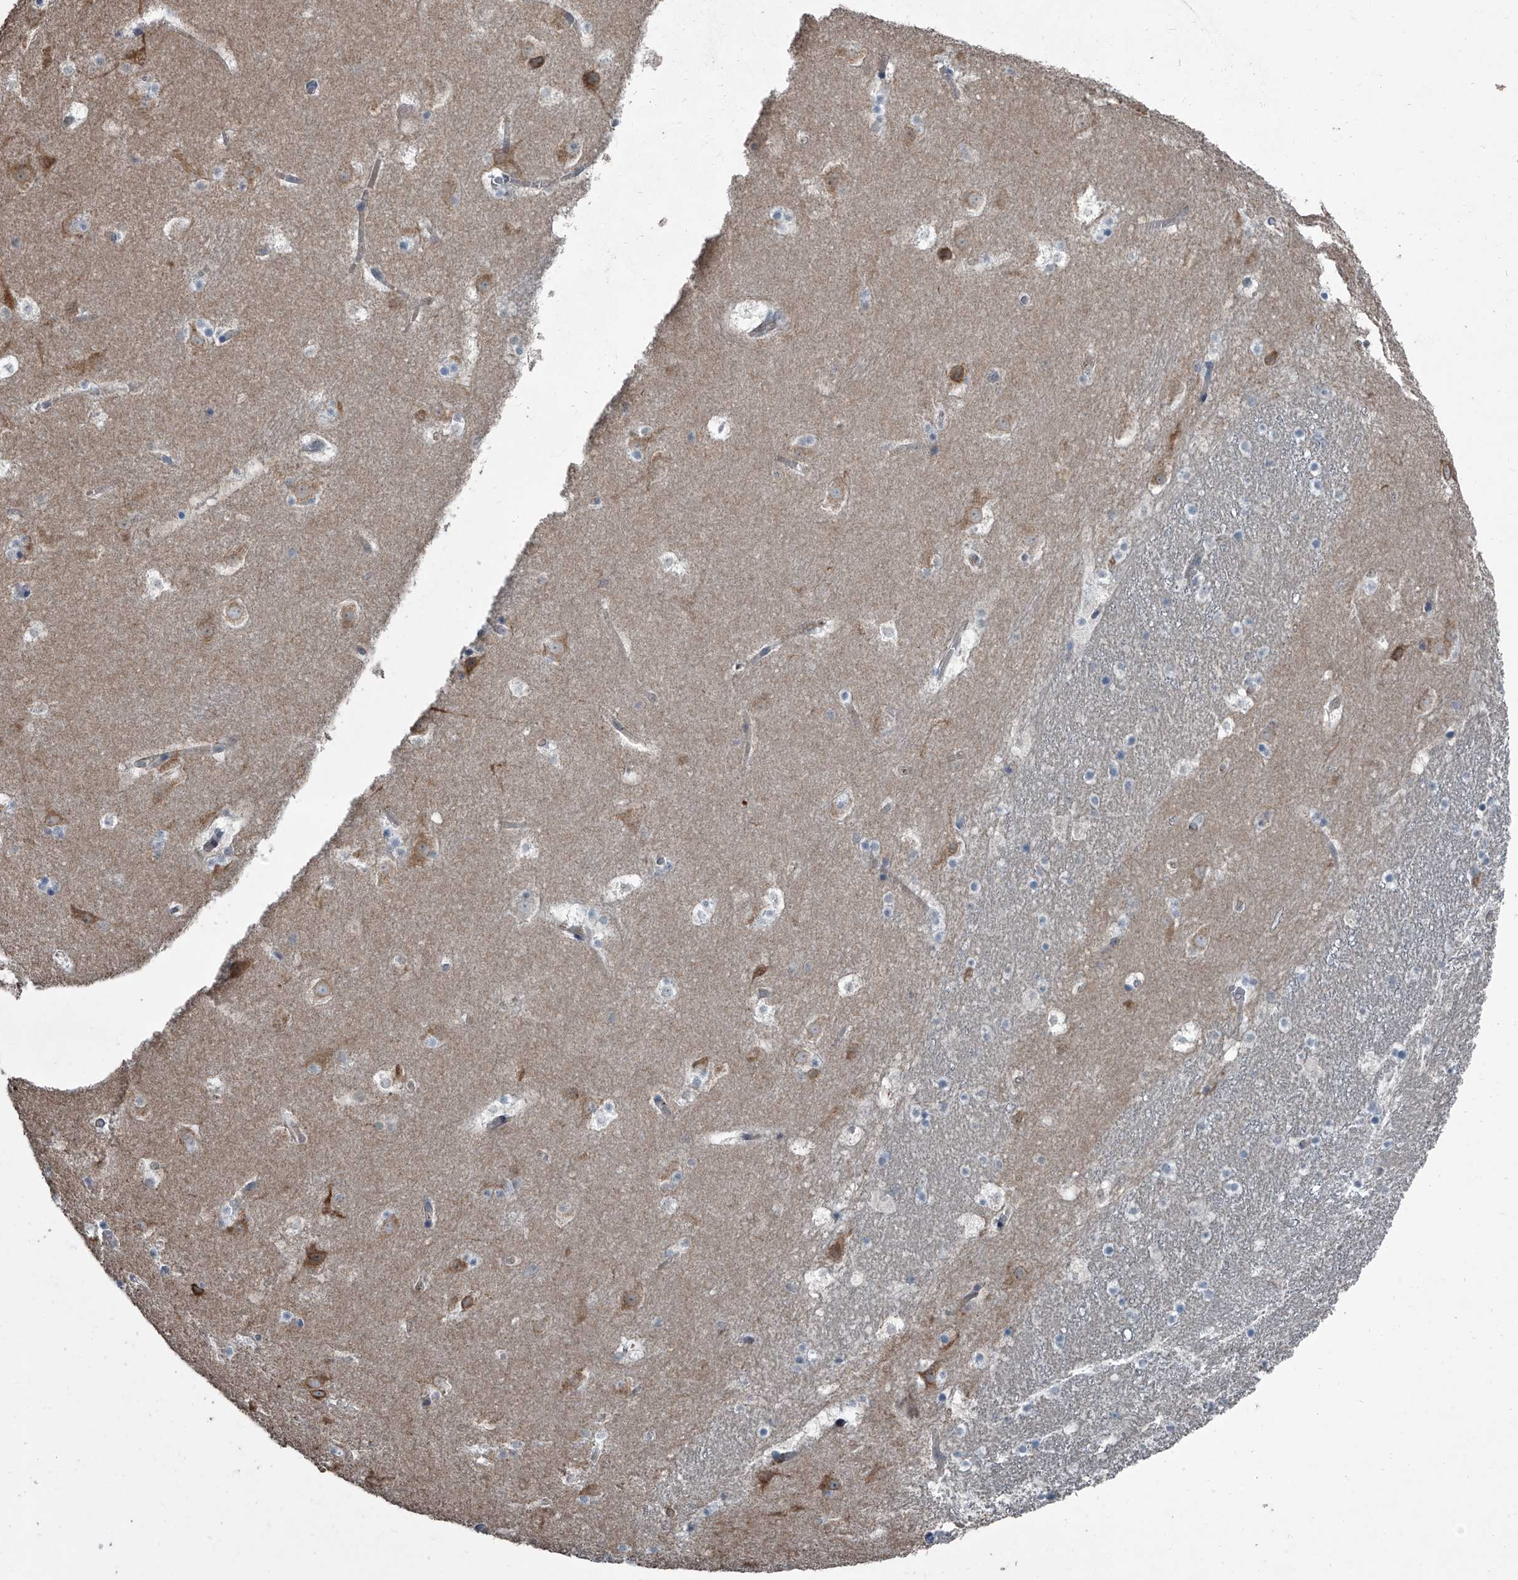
{"staining": {"intensity": "negative", "quantity": "none", "location": "none"}, "tissue": "caudate", "cell_type": "Glial cells", "image_type": "normal", "snomed": [{"axis": "morphology", "description": "Normal tissue, NOS"}, {"axis": "topography", "description": "Lateral ventricle wall"}], "caption": "Immunohistochemistry (IHC) histopathology image of unremarkable human caudate stained for a protein (brown), which reveals no positivity in glial cells.", "gene": "OARD1", "patient": {"sex": "male", "age": 45}}